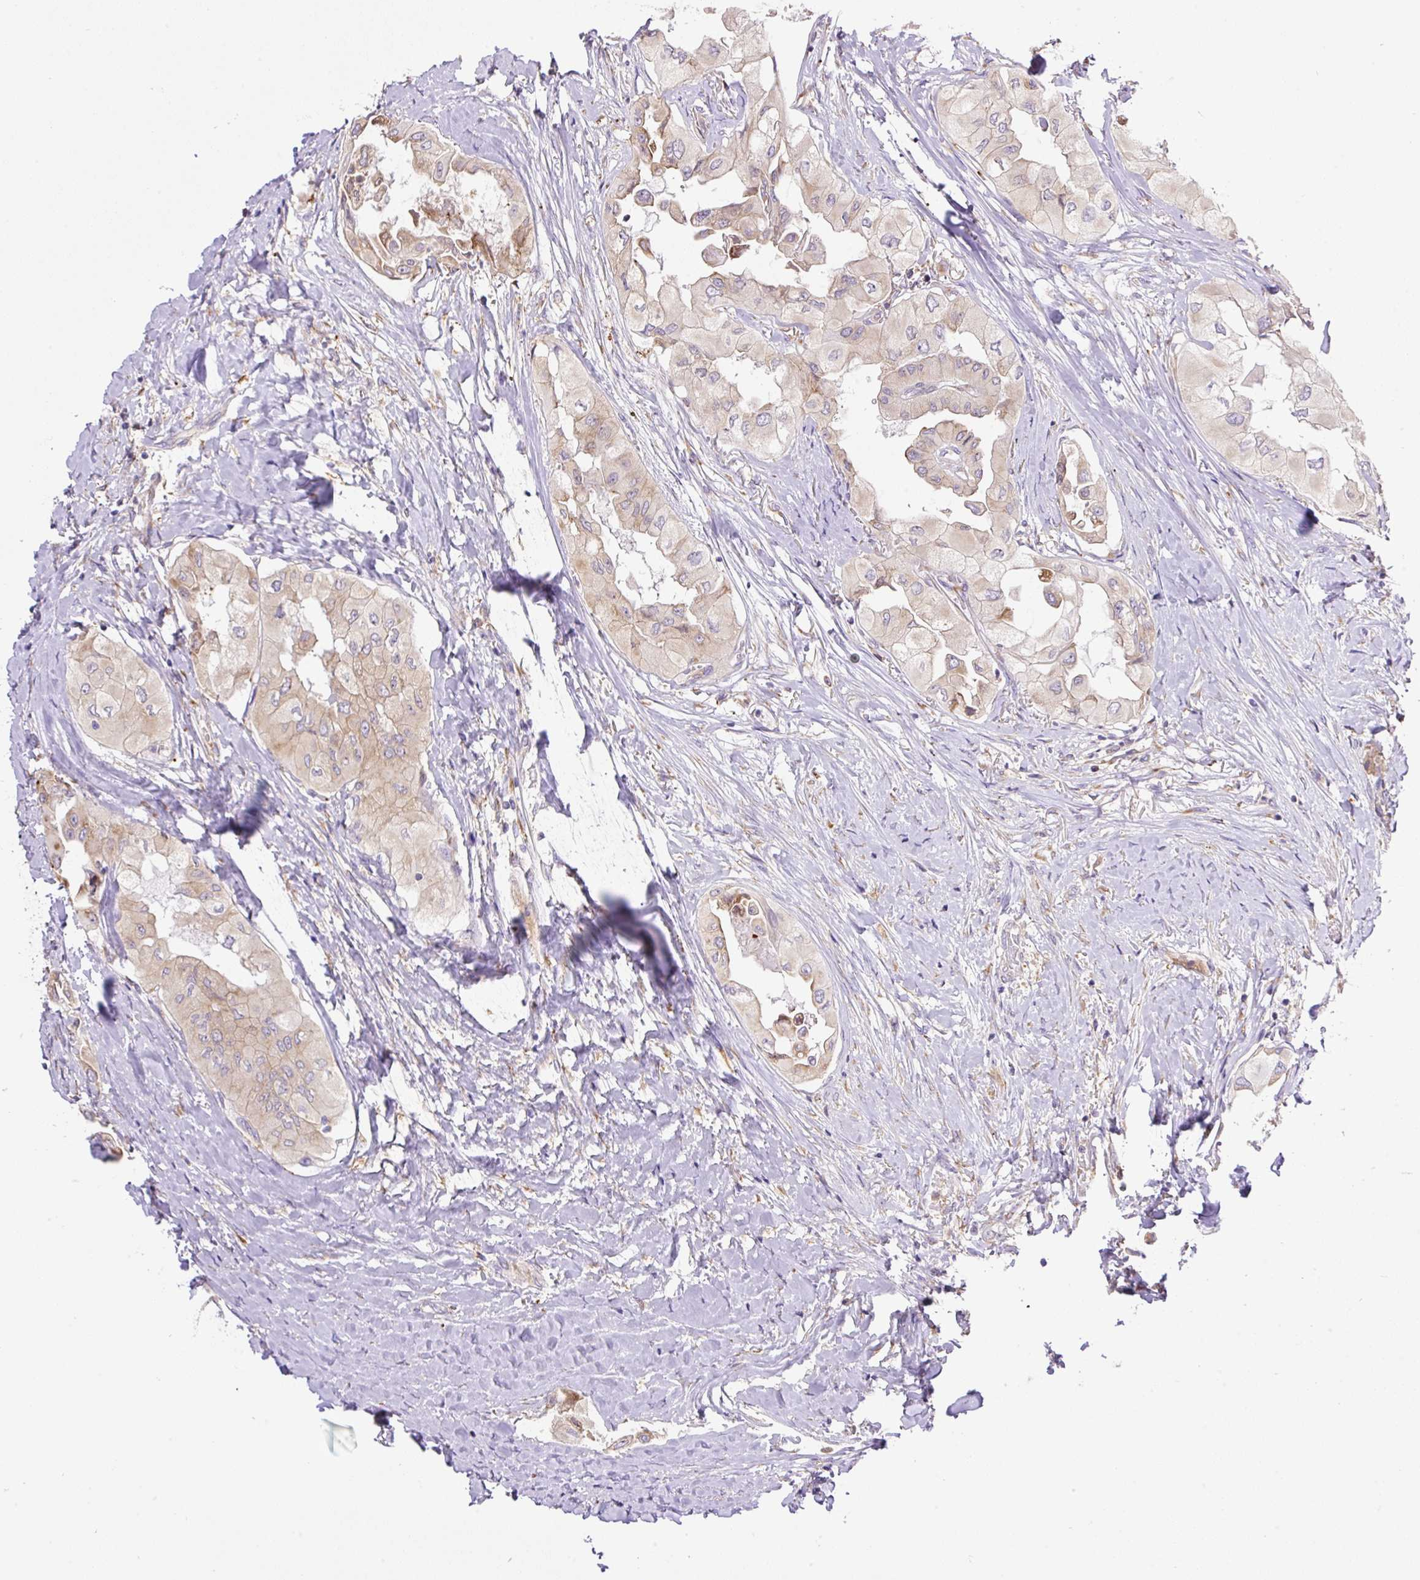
{"staining": {"intensity": "weak", "quantity": "25%-75%", "location": "cytoplasmic/membranous"}, "tissue": "thyroid cancer", "cell_type": "Tumor cells", "image_type": "cancer", "snomed": [{"axis": "morphology", "description": "Normal tissue, NOS"}, {"axis": "morphology", "description": "Papillary adenocarcinoma, NOS"}, {"axis": "topography", "description": "Thyroid gland"}], "caption": "Human thyroid cancer (papillary adenocarcinoma) stained for a protein (brown) displays weak cytoplasmic/membranous positive staining in about 25%-75% of tumor cells.", "gene": "POFUT1", "patient": {"sex": "female", "age": 59}}